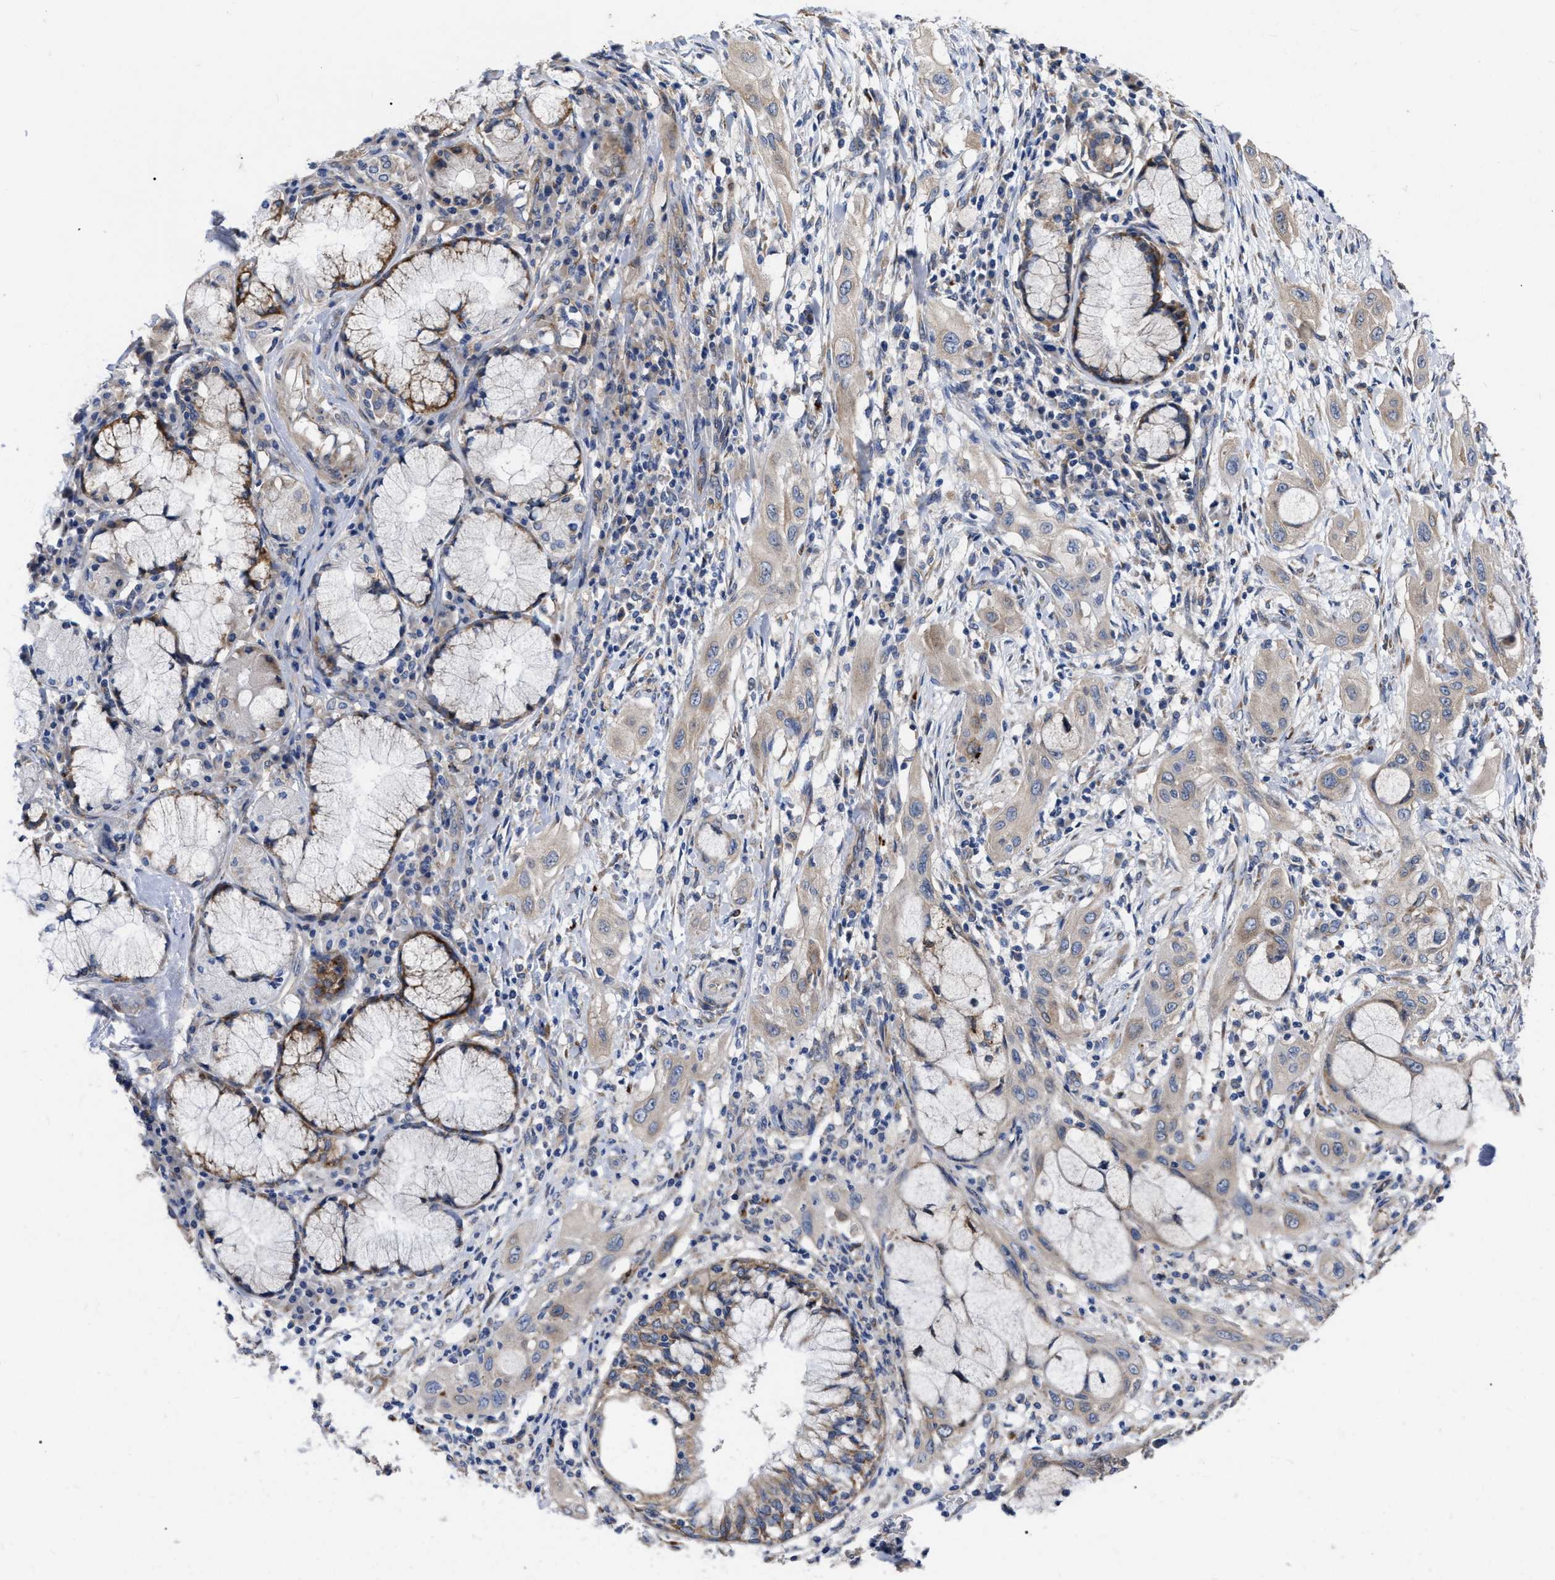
{"staining": {"intensity": "weak", "quantity": "<25%", "location": "cytoplasmic/membranous"}, "tissue": "lung cancer", "cell_type": "Tumor cells", "image_type": "cancer", "snomed": [{"axis": "morphology", "description": "Squamous cell carcinoma, NOS"}, {"axis": "topography", "description": "Lung"}], "caption": "Lung cancer (squamous cell carcinoma) was stained to show a protein in brown. There is no significant positivity in tumor cells.", "gene": "MLST8", "patient": {"sex": "female", "age": 47}}